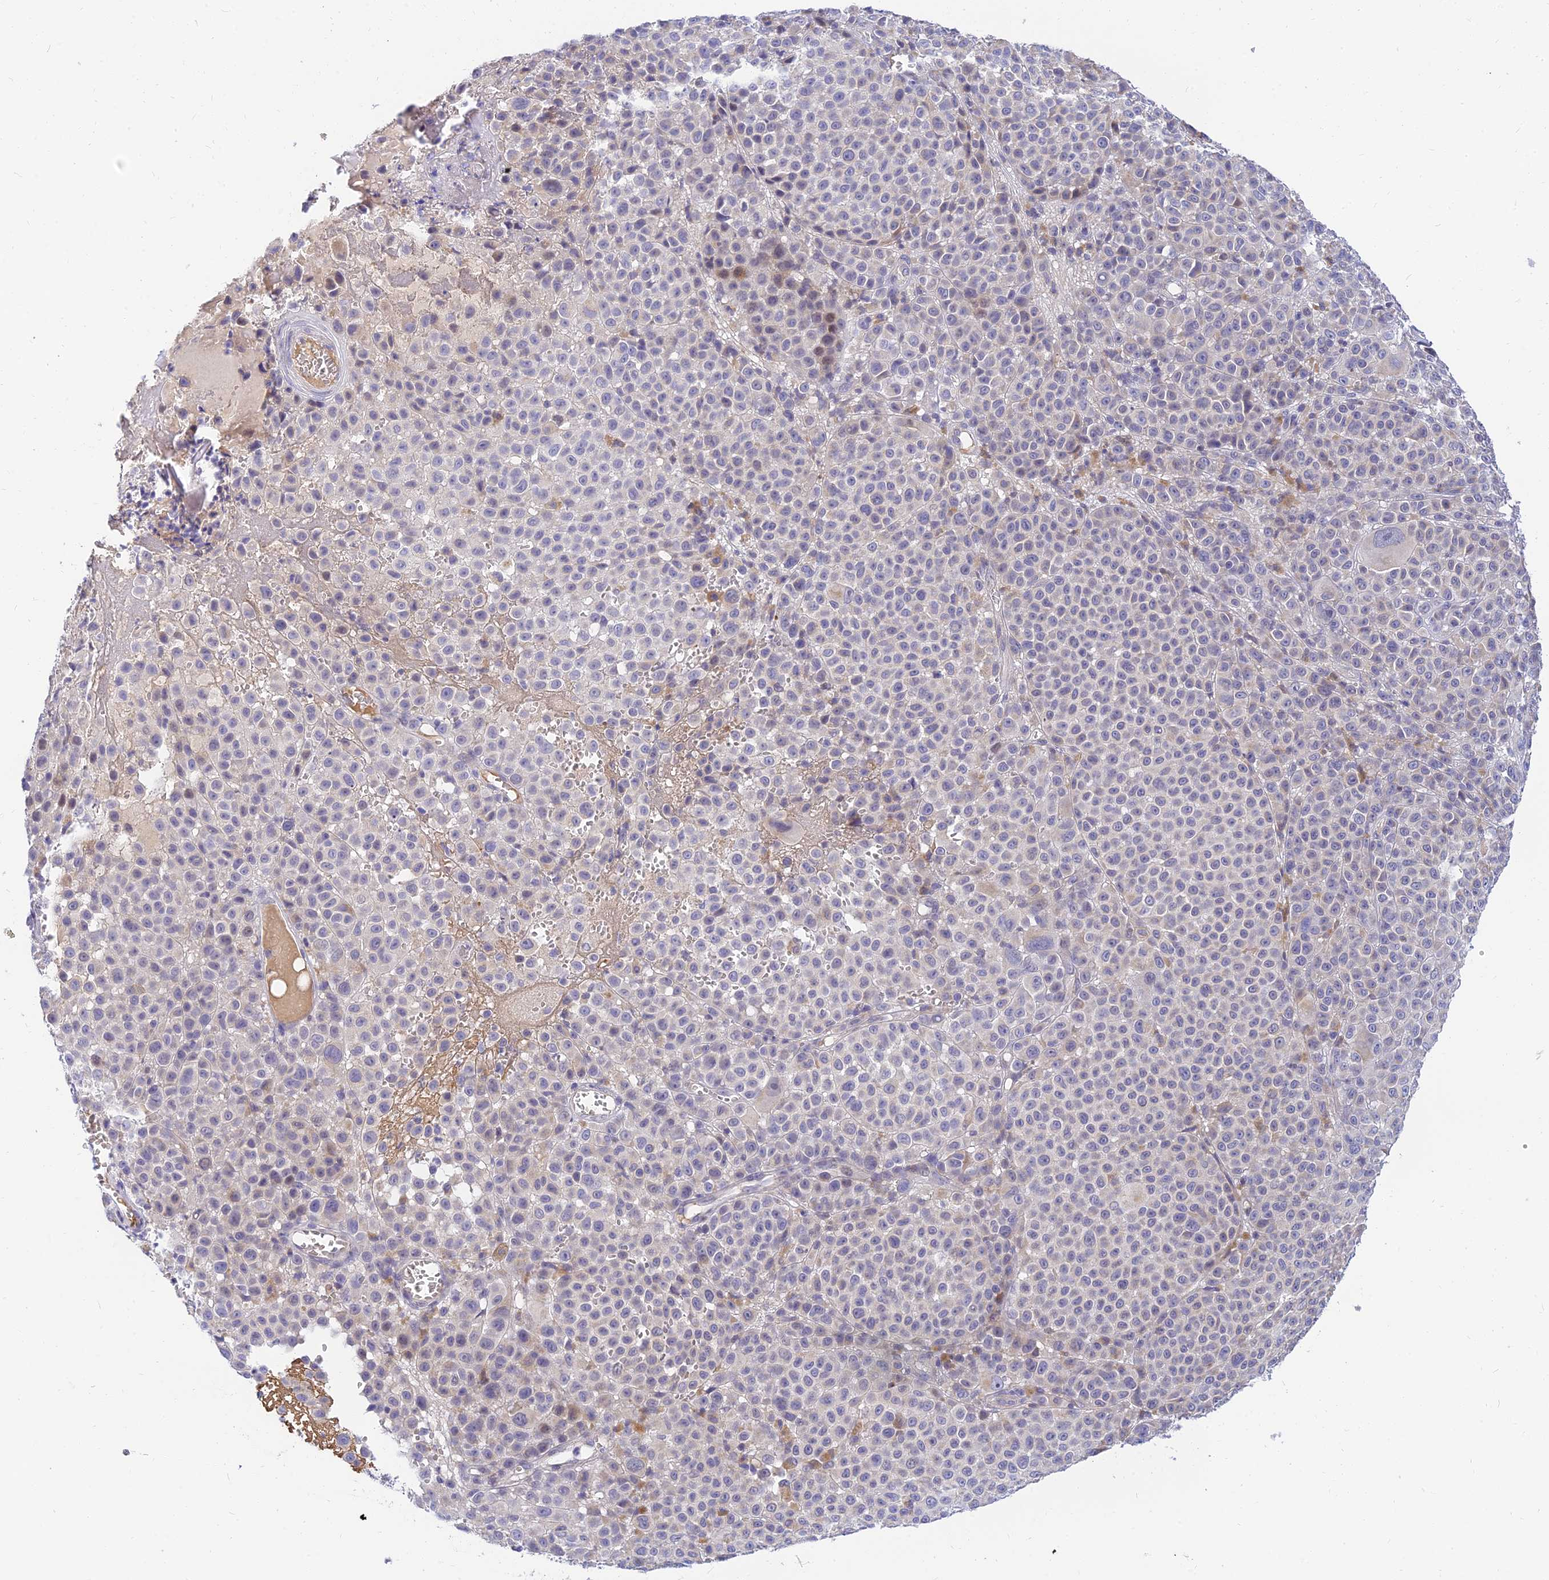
{"staining": {"intensity": "weak", "quantity": "<25%", "location": "nuclear"}, "tissue": "melanoma", "cell_type": "Tumor cells", "image_type": "cancer", "snomed": [{"axis": "morphology", "description": "Malignant melanoma, NOS"}, {"axis": "topography", "description": "Skin"}], "caption": "IHC of malignant melanoma exhibits no expression in tumor cells.", "gene": "ANKS4B", "patient": {"sex": "female", "age": 94}}